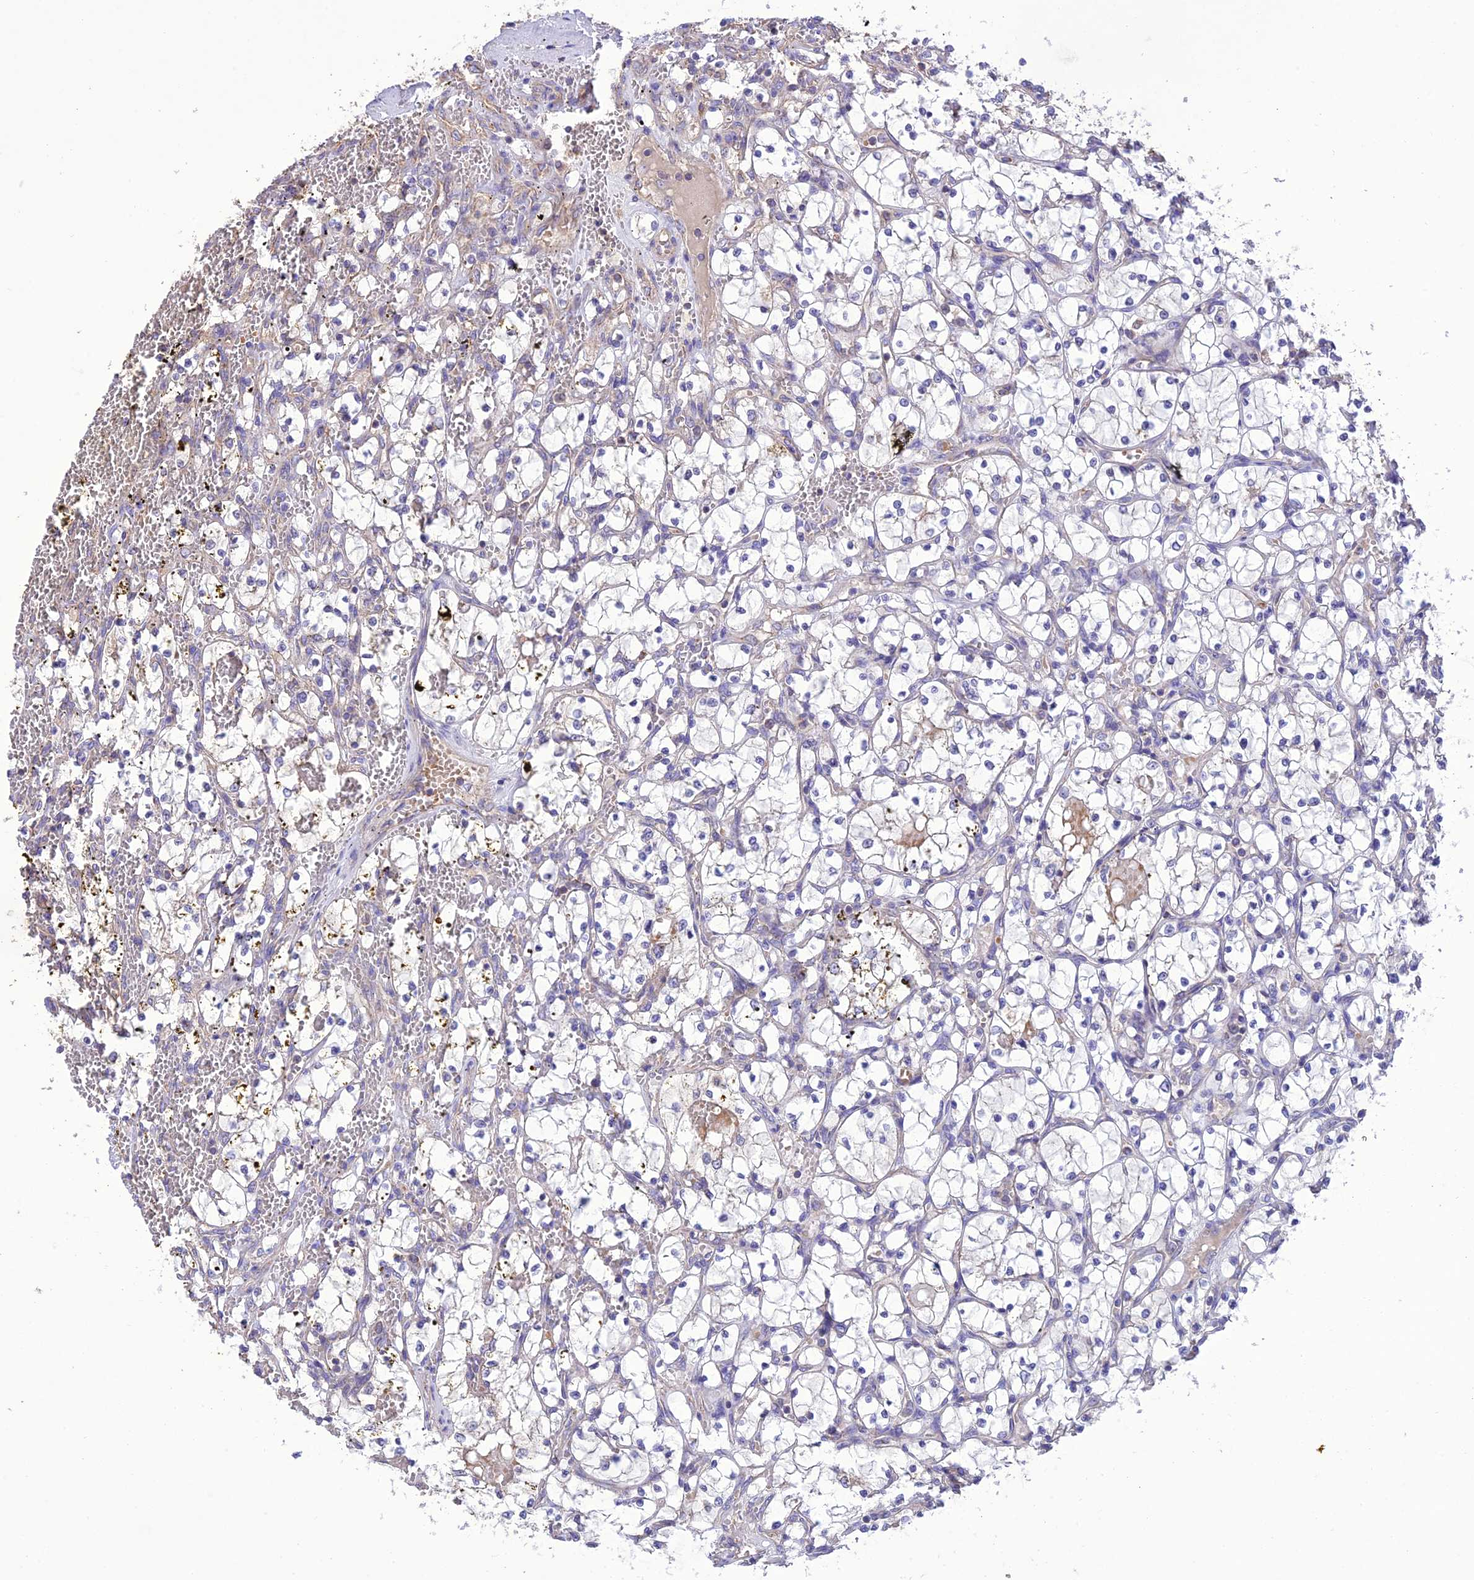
{"staining": {"intensity": "negative", "quantity": "none", "location": "none"}, "tissue": "renal cancer", "cell_type": "Tumor cells", "image_type": "cancer", "snomed": [{"axis": "morphology", "description": "Adenocarcinoma, NOS"}, {"axis": "topography", "description": "Kidney"}], "caption": "Tumor cells are negative for protein expression in human adenocarcinoma (renal). (Brightfield microscopy of DAB immunohistochemistry at high magnification).", "gene": "NDUFAF1", "patient": {"sex": "female", "age": 69}}